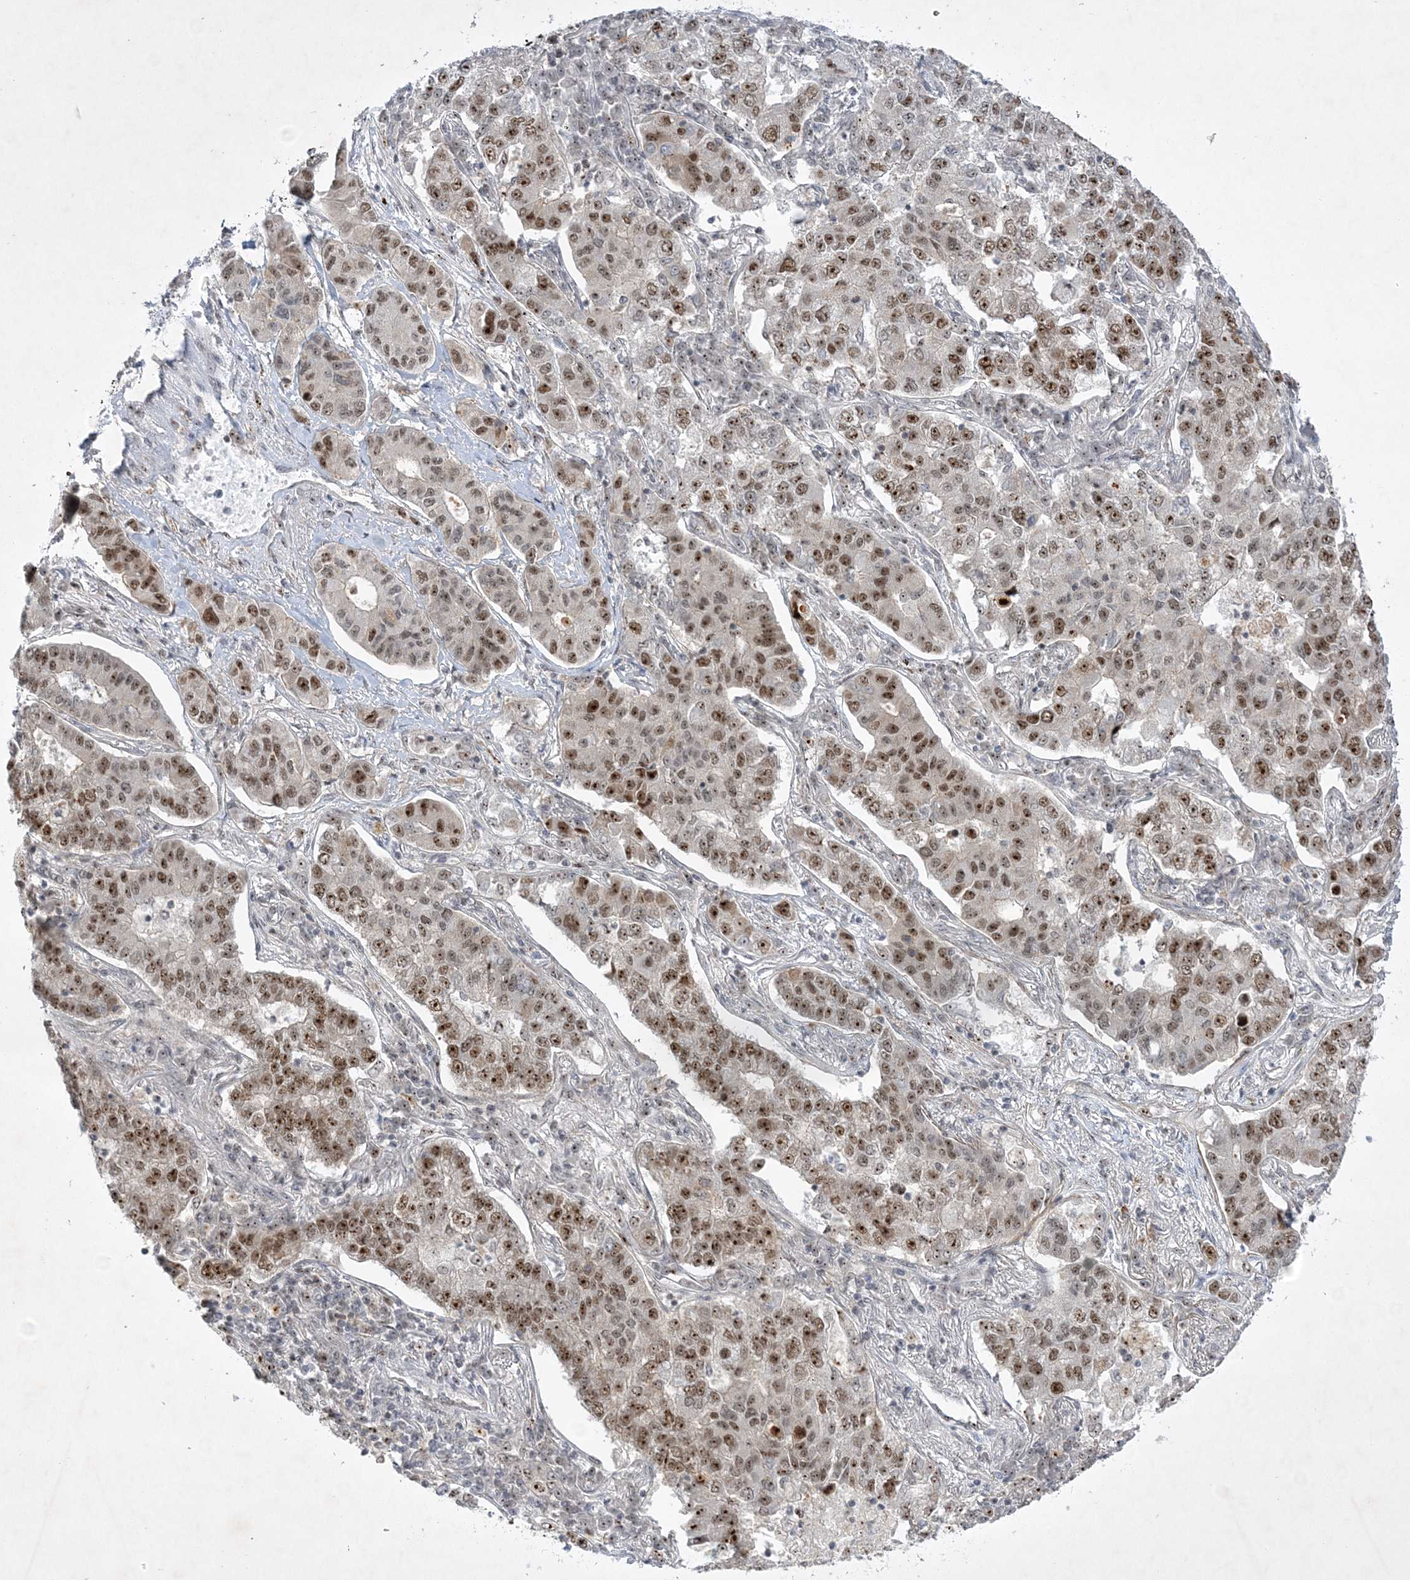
{"staining": {"intensity": "strong", "quantity": "25%-75%", "location": "nuclear"}, "tissue": "lung cancer", "cell_type": "Tumor cells", "image_type": "cancer", "snomed": [{"axis": "morphology", "description": "Adenocarcinoma, NOS"}, {"axis": "topography", "description": "Lung"}], "caption": "Tumor cells reveal strong nuclear expression in about 25%-75% of cells in adenocarcinoma (lung). (DAB IHC with brightfield microscopy, high magnification).", "gene": "NPM3", "patient": {"sex": "male", "age": 49}}